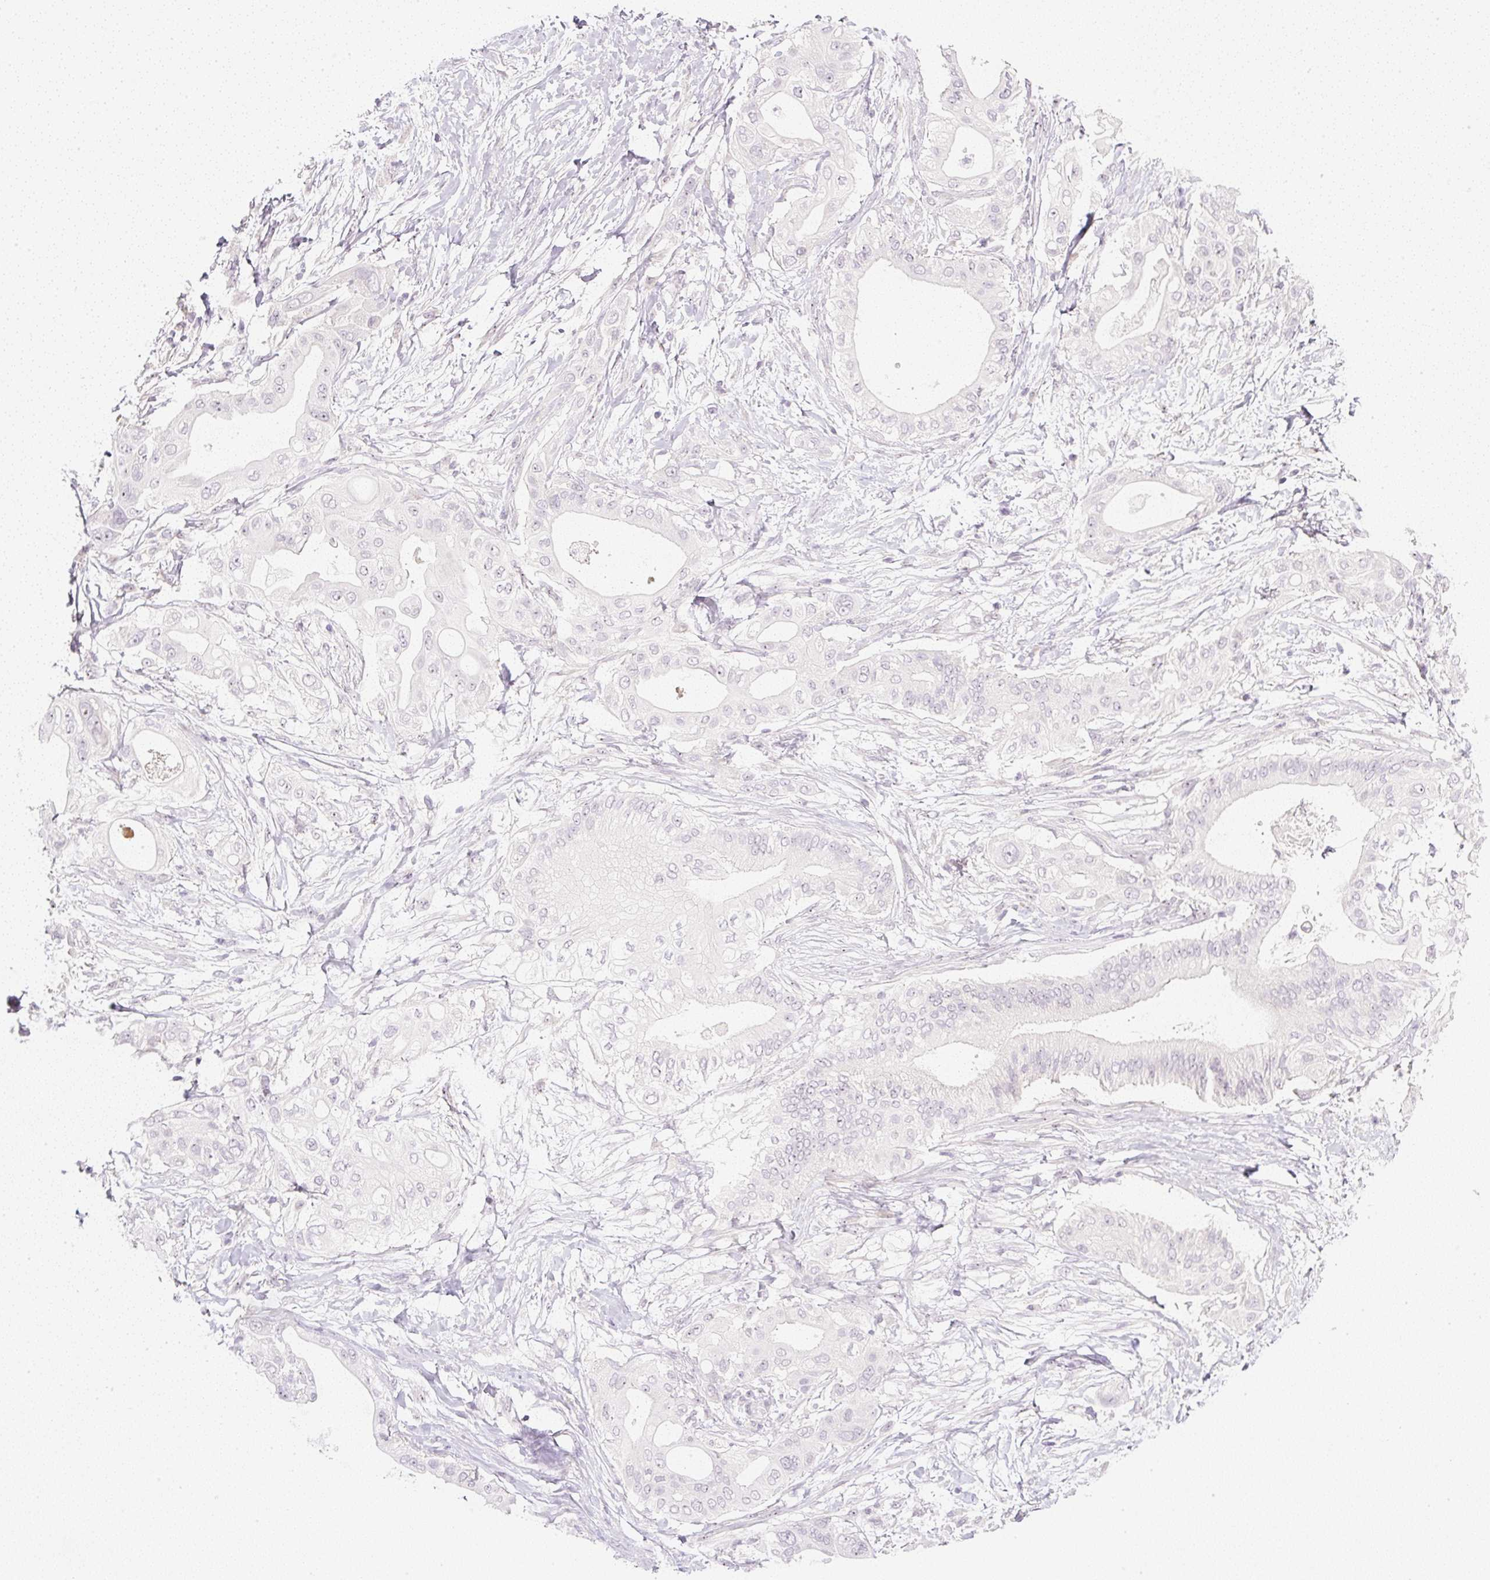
{"staining": {"intensity": "weak", "quantity": "<25%", "location": "nuclear"}, "tissue": "pancreatic cancer", "cell_type": "Tumor cells", "image_type": "cancer", "snomed": [{"axis": "morphology", "description": "Adenocarcinoma, NOS"}, {"axis": "topography", "description": "Pancreas"}], "caption": "This is an IHC histopathology image of human pancreatic cancer. There is no positivity in tumor cells.", "gene": "AAR2", "patient": {"sex": "male", "age": 68}}